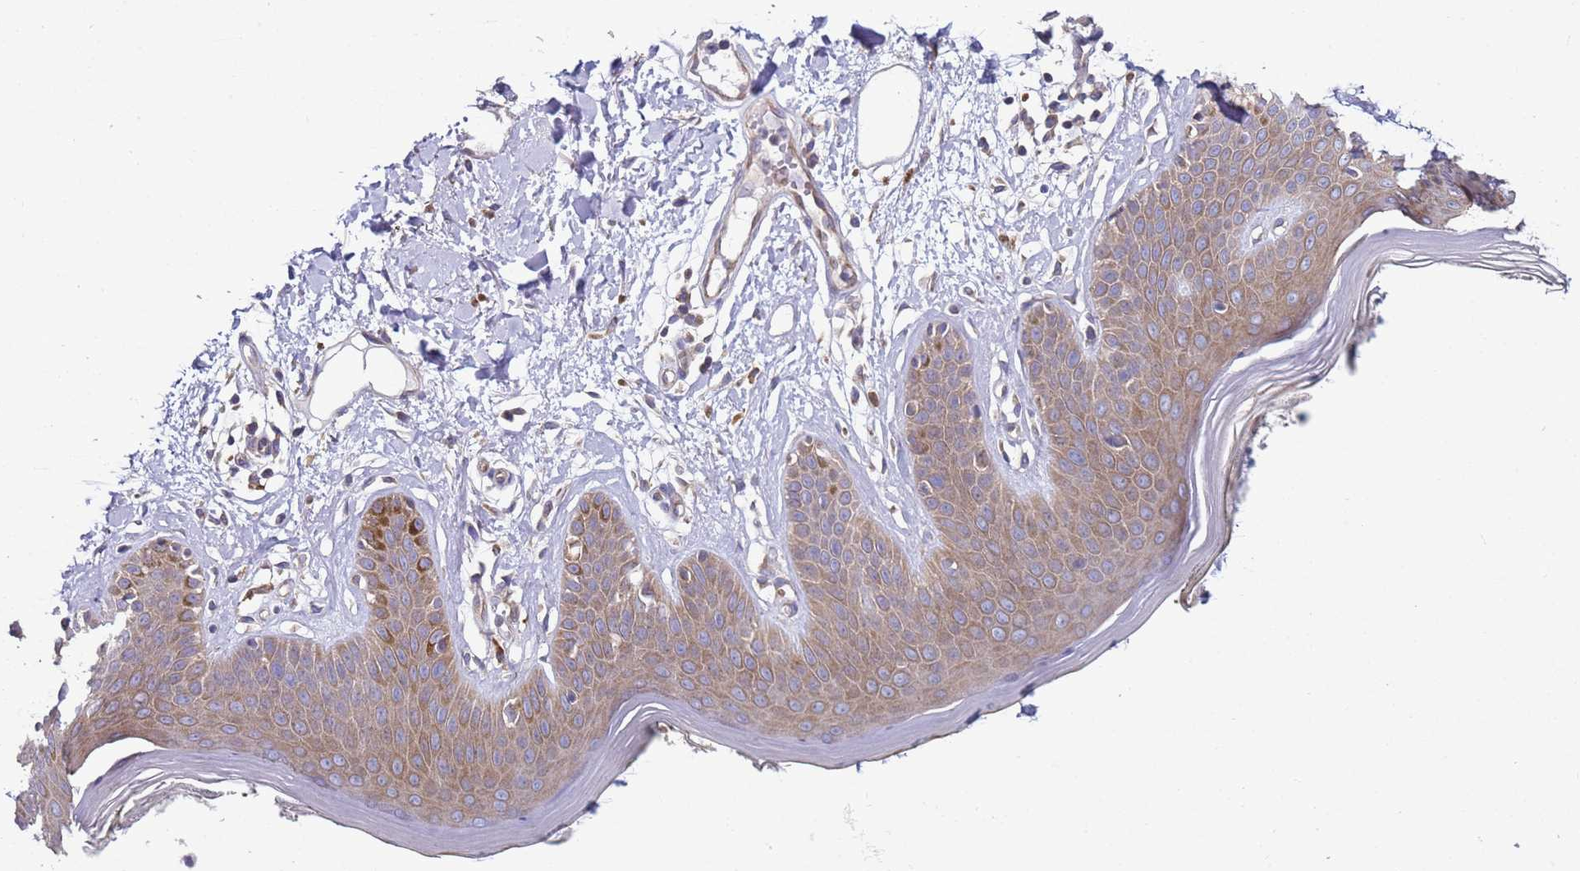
{"staining": {"intensity": "moderate", "quantity": "25%-75%", "location": "cytoplasmic/membranous"}, "tissue": "skin", "cell_type": "Fibroblasts", "image_type": "normal", "snomed": [{"axis": "morphology", "description": "Normal tissue, NOS"}, {"axis": "topography", "description": "Skin"}], "caption": "Immunohistochemical staining of normal skin reveals moderate cytoplasmic/membranous protein positivity in approximately 25%-75% of fibroblasts.", "gene": "DIP2B", "patient": {"sex": "female", "age": 64}}